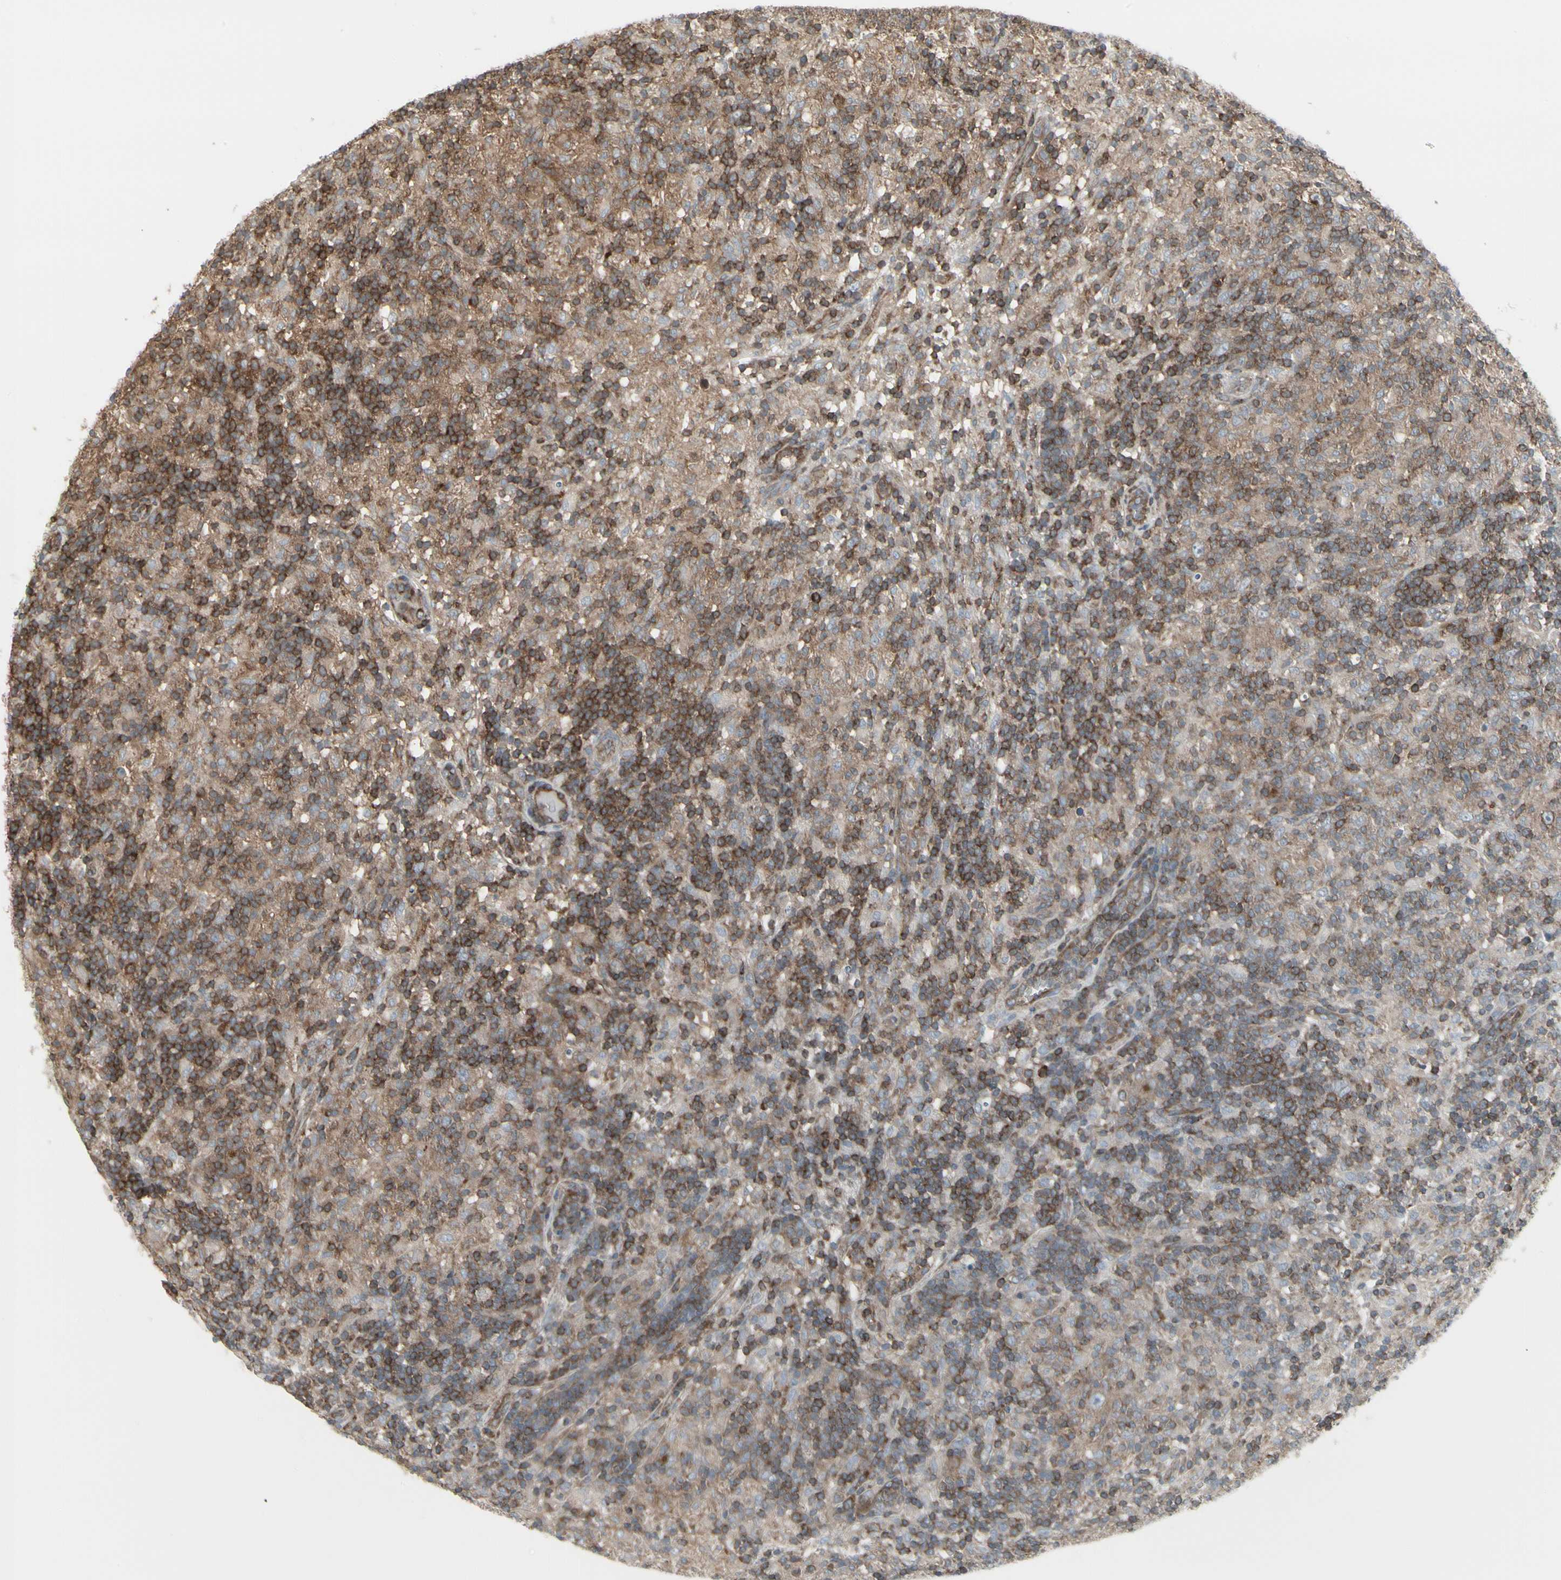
{"staining": {"intensity": "weak", "quantity": ">75%", "location": "cytoplasmic/membranous"}, "tissue": "lymphoma", "cell_type": "Tumor cells", "image_type": "cancer", "snomed": [{"axis": "morphology", "description": "Hodgkin's disease, NOS"}, {"axis": "topography", "description": "Lymph node"}], "caption": "This is an image of immunohistochemistry staining of Hodgkin's disease, which shows weak expression in the cytoplasmic/membranous of tumor cells.", "gene": "EPS15", "patient": {"sex": "male", "age": 70}}